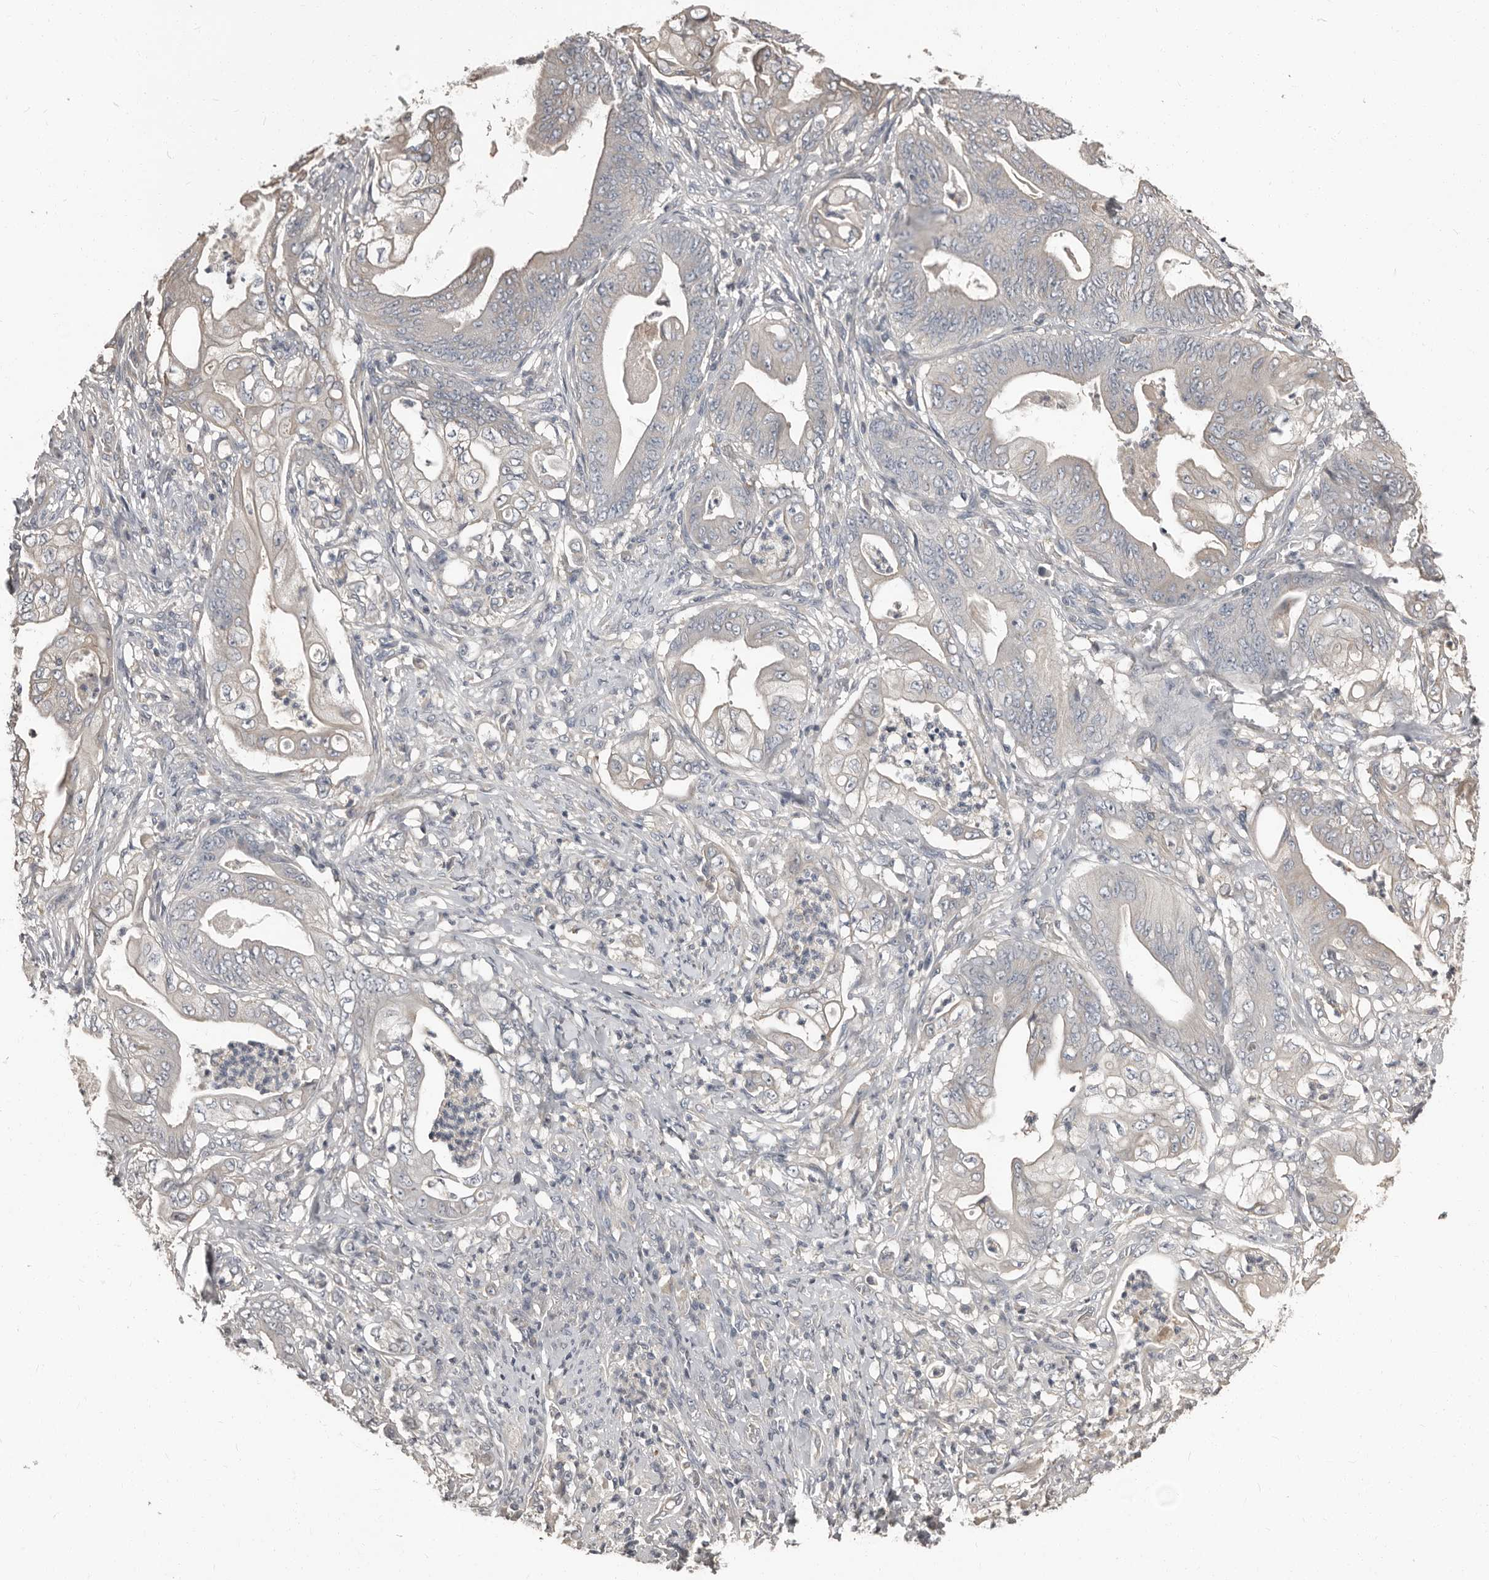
{"staining": {"intensity": "negative", "quantity": "none", "location": "none"}, "tissue": "stomach cancer", "cell_type": "Tumor cells", "image_type": "cancer", "snomed": [{"axis": "morphology", "description": "Adenocarcinoma, NOS"}, {"axis": "topography", "description": "Stomach"}], "caption": "This is an immunohistochemistry (IHC) micrograph of stomach cancer (adenocarcinoma). There is no staining in tumor cells.", "gene": "CA6", "patient": {"sex": "female", "age": 73}}